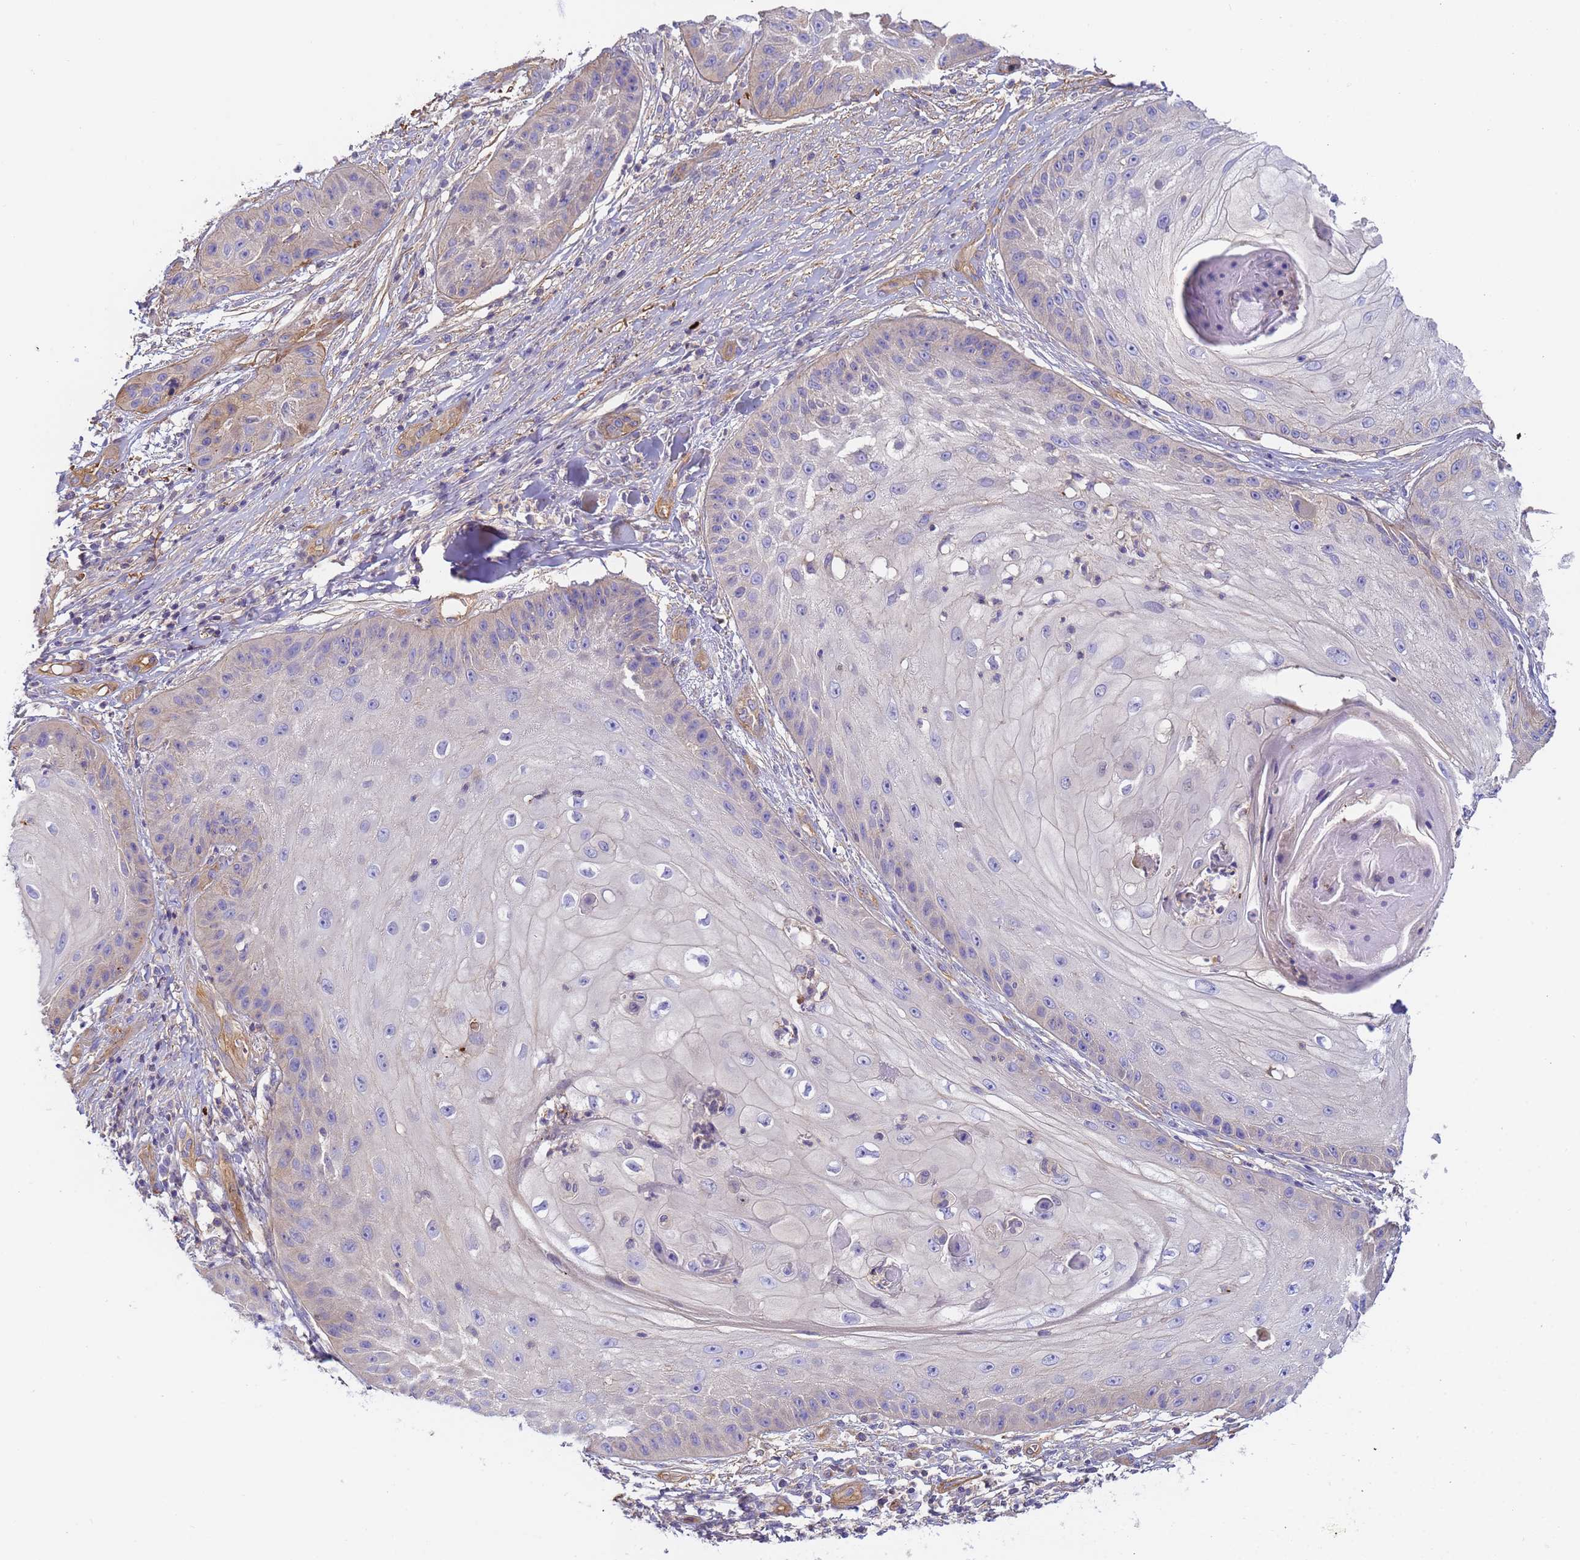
{"staining": {"intensity": "weak", "quantity": "<25%", "location": "cytoplasmic/membranous"}, "tissue": "skin cancer", "cell_type": "Tumor cells", "image_type": "cancer", "snomed": [{"axis": "morphology", "description": "Squamous cell carcinoma, NOS"}, {"axis": "topography", "description": "Skin"}], "caption": "A histopathology image of skin squamous cell carcinoma stained for a protein reveals no brown staining in tumor cells.", "gene": "MYL12A", "patient": {"sex": "male", "age": 70}}